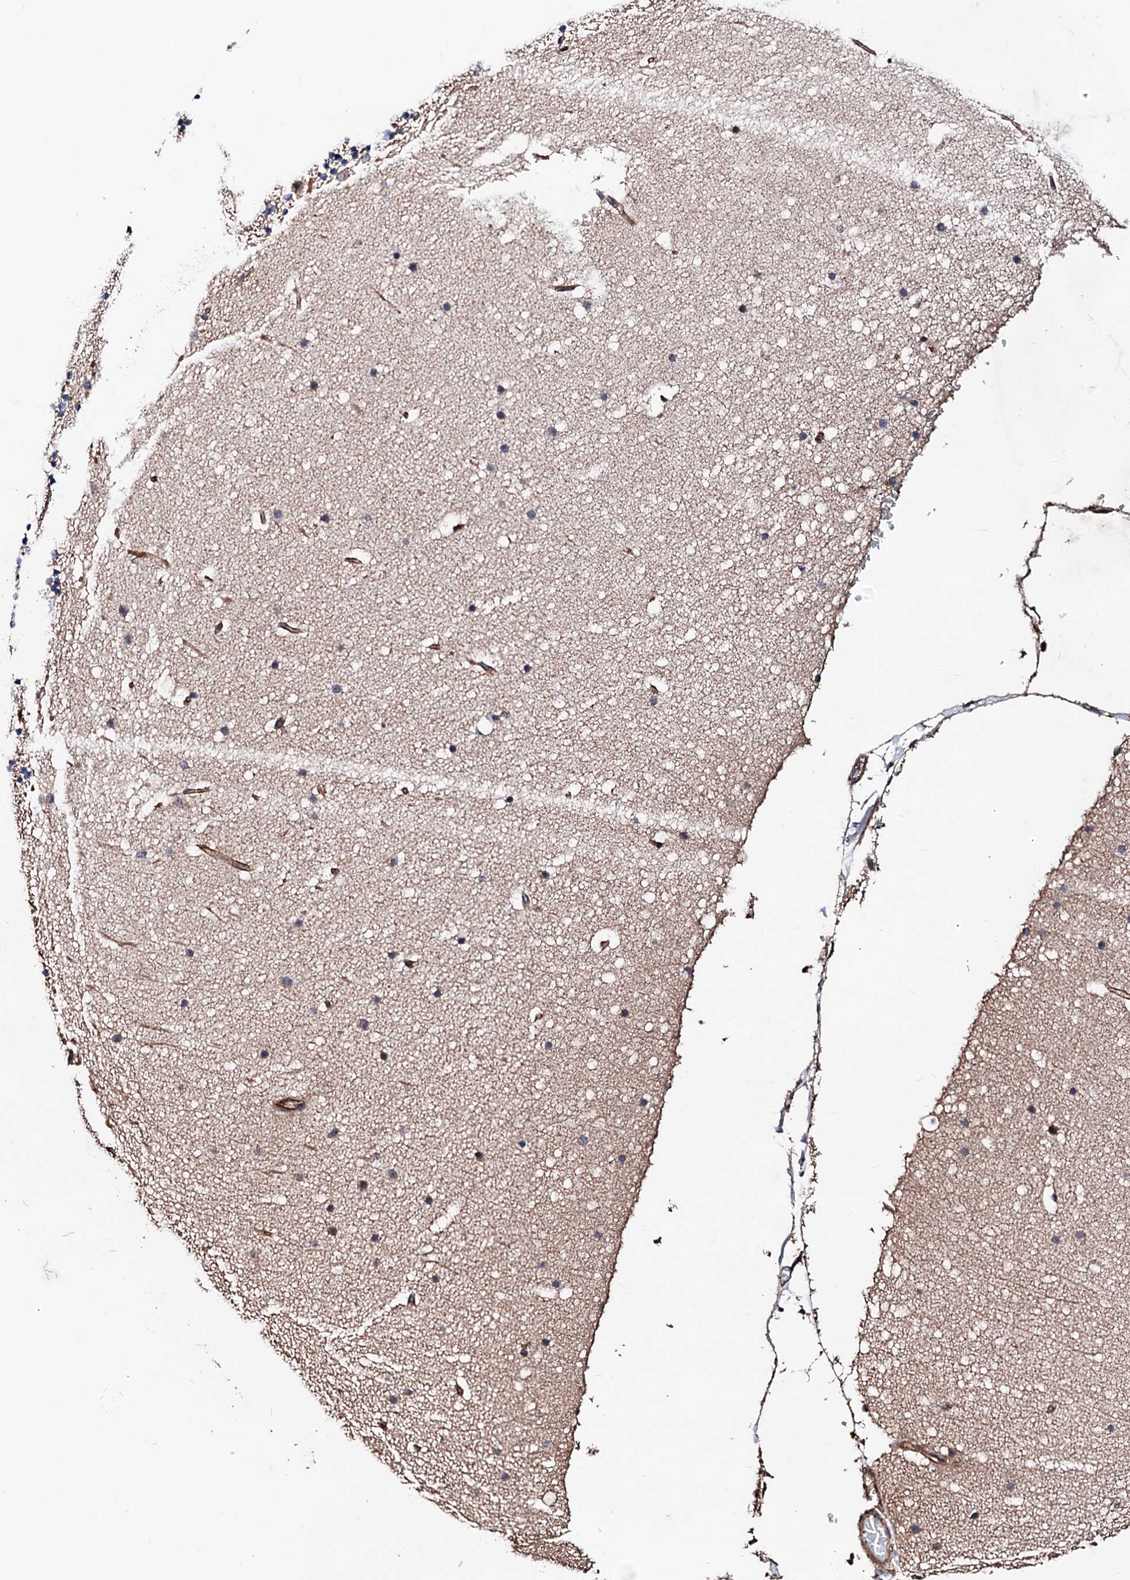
{"staining": {"intensity": "moderate", "quantity": "<25%", "location": "cytoplasmic/membranous"}, "tissue": "cerebellum", "cell_type": "Cells in granular layer", "image_type": "normal", "snomed": [{"axis": "morphology", "description": "Normal tissue, NOS"}, {"axis": "topography", "description": "Cerebellum"}], "caption": "This is an image of immunohistochemistry (IHC) staining of unremarkable cerebellum, which shows moderate expression in the cytoplasmic/membranous of cells in granular layer.", "gene": "TBCEL", "patient": {"sex": "male", "age": 57}}